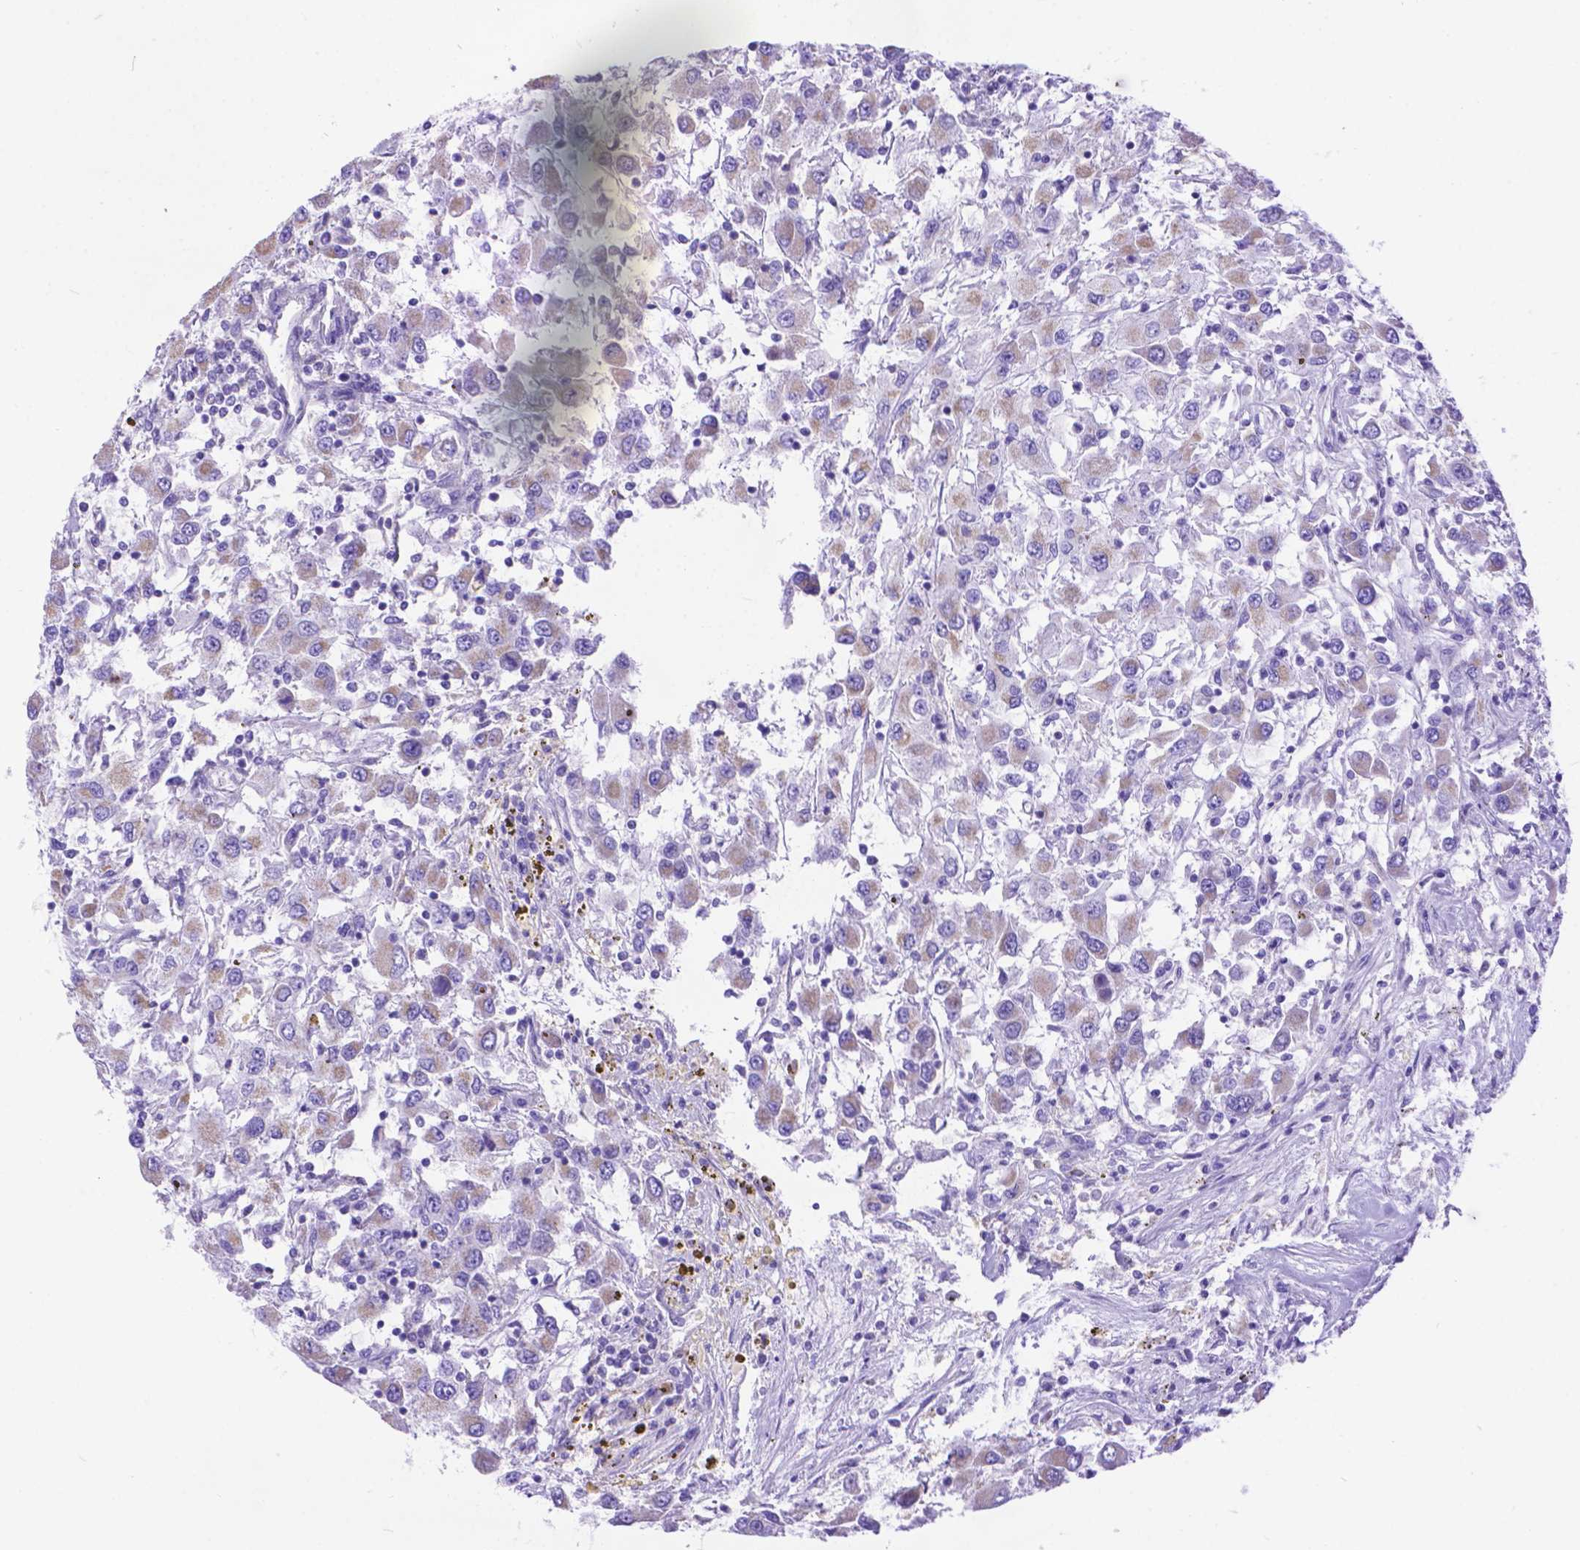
{"staining": {"intensity": "weak", "quantity": "<25%", "location": "cytoplasmic/membranous"}, "tissue": "renal cancer", "cell_type": "Tumor cells", "image_type": "cancer", "snomed": [{"axis": "morphology", "description": "Adenocarcinoma, NOS"}, {"axis": "topography", "description": "Kidney"}], "caption": "DAB (3,3'-diaminobenzidine) immunohistochemical staining of adenocarcinoma (renal) reveals no significant expression in tumor cells.", "gene": "DHRS2", "patient": {"sex": "female", "age": 67}}